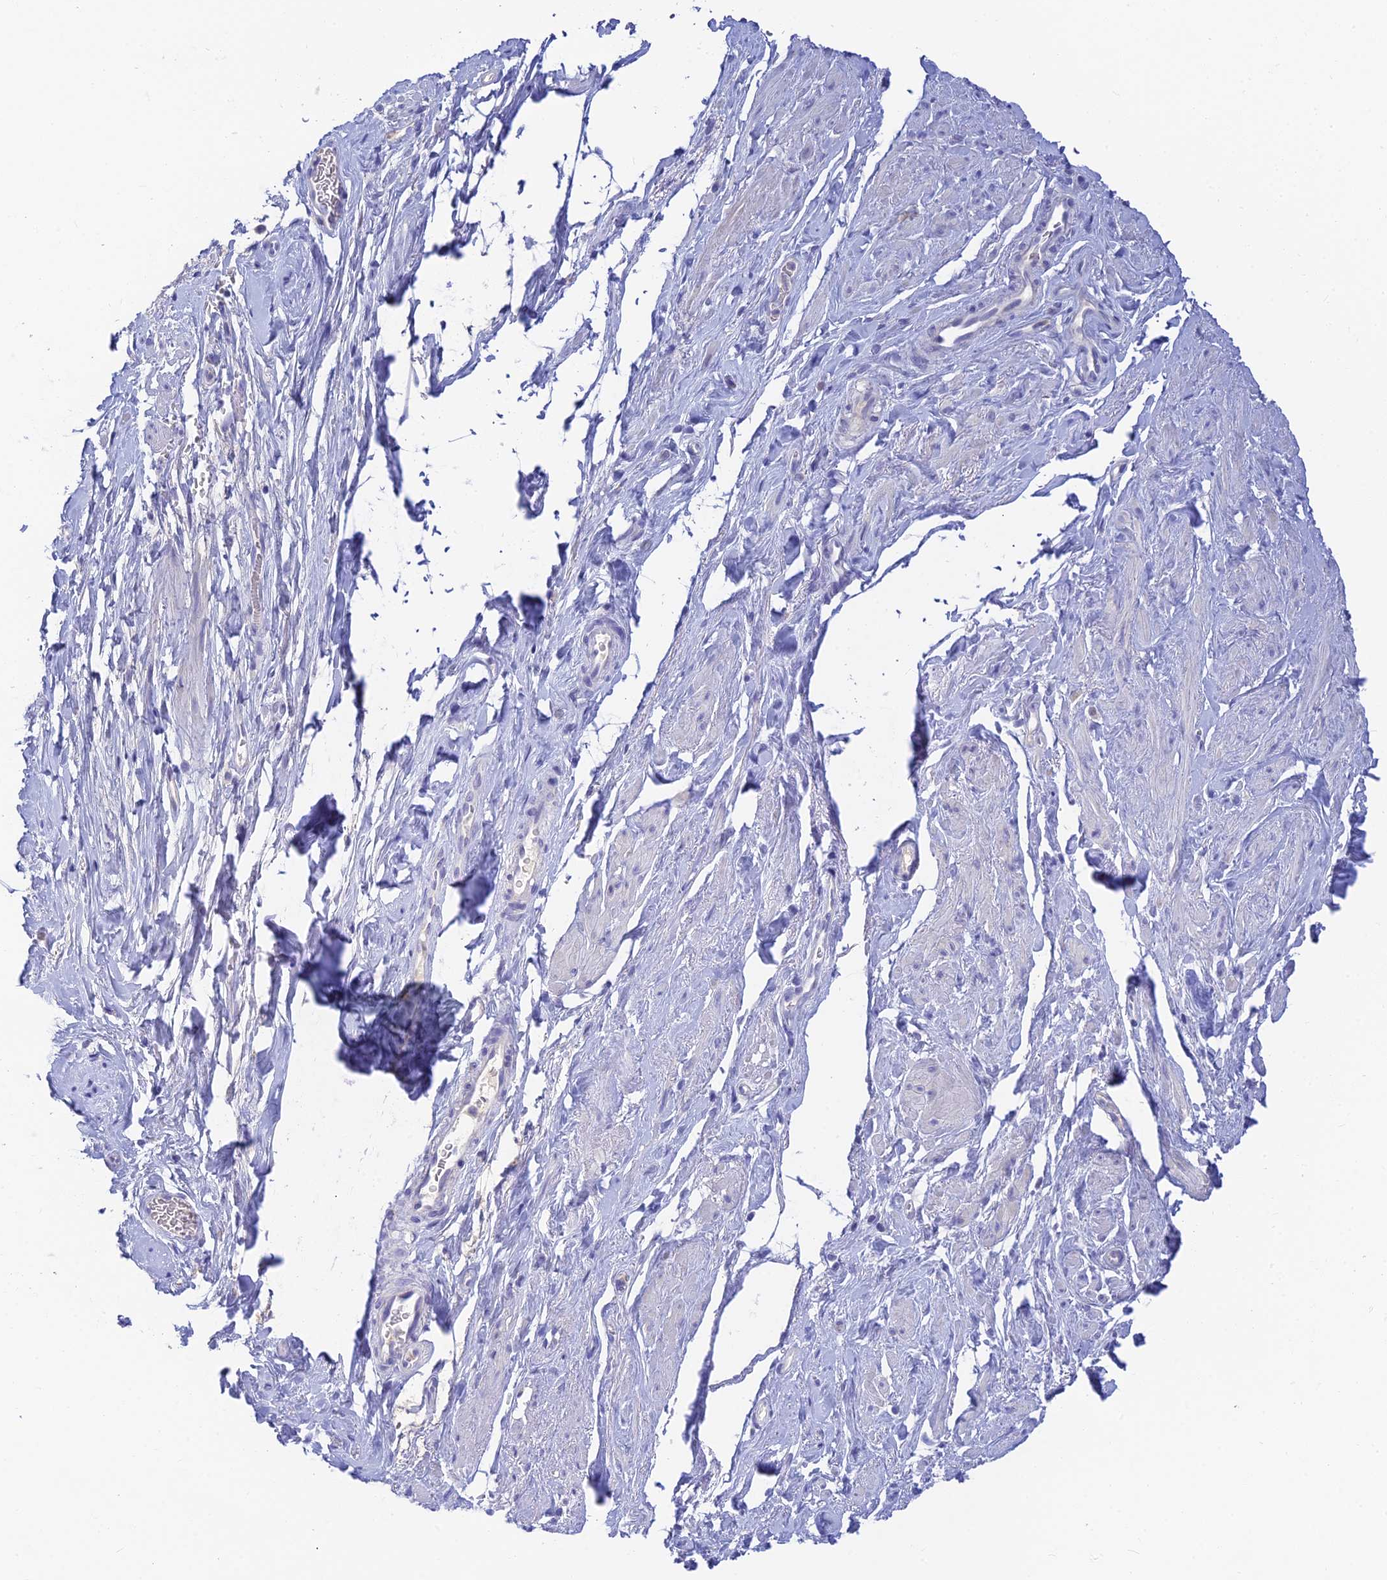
{"staining": {"intensity": "negative", "quantity": "none", "location": "none"}, "tissue": "smooth muscle", "cell_type": "Smooth muscle cells", "image_type": "normal", "snomed": [{"axis": "morphology", "description": "Normal tissue, NOS"}, {"axis": "topography", "description": "Smooth muscle"}, {"axis": "topography", "description": "Peripheral nerve tissue"}], "caption": "This is an immunohistochemistry (IHC) micrograph of benign human smooth muscle. There is no positivity in smooth muscle cells.", "gene": "INTS13", "patient": {"sex": "male", "age": 69}}